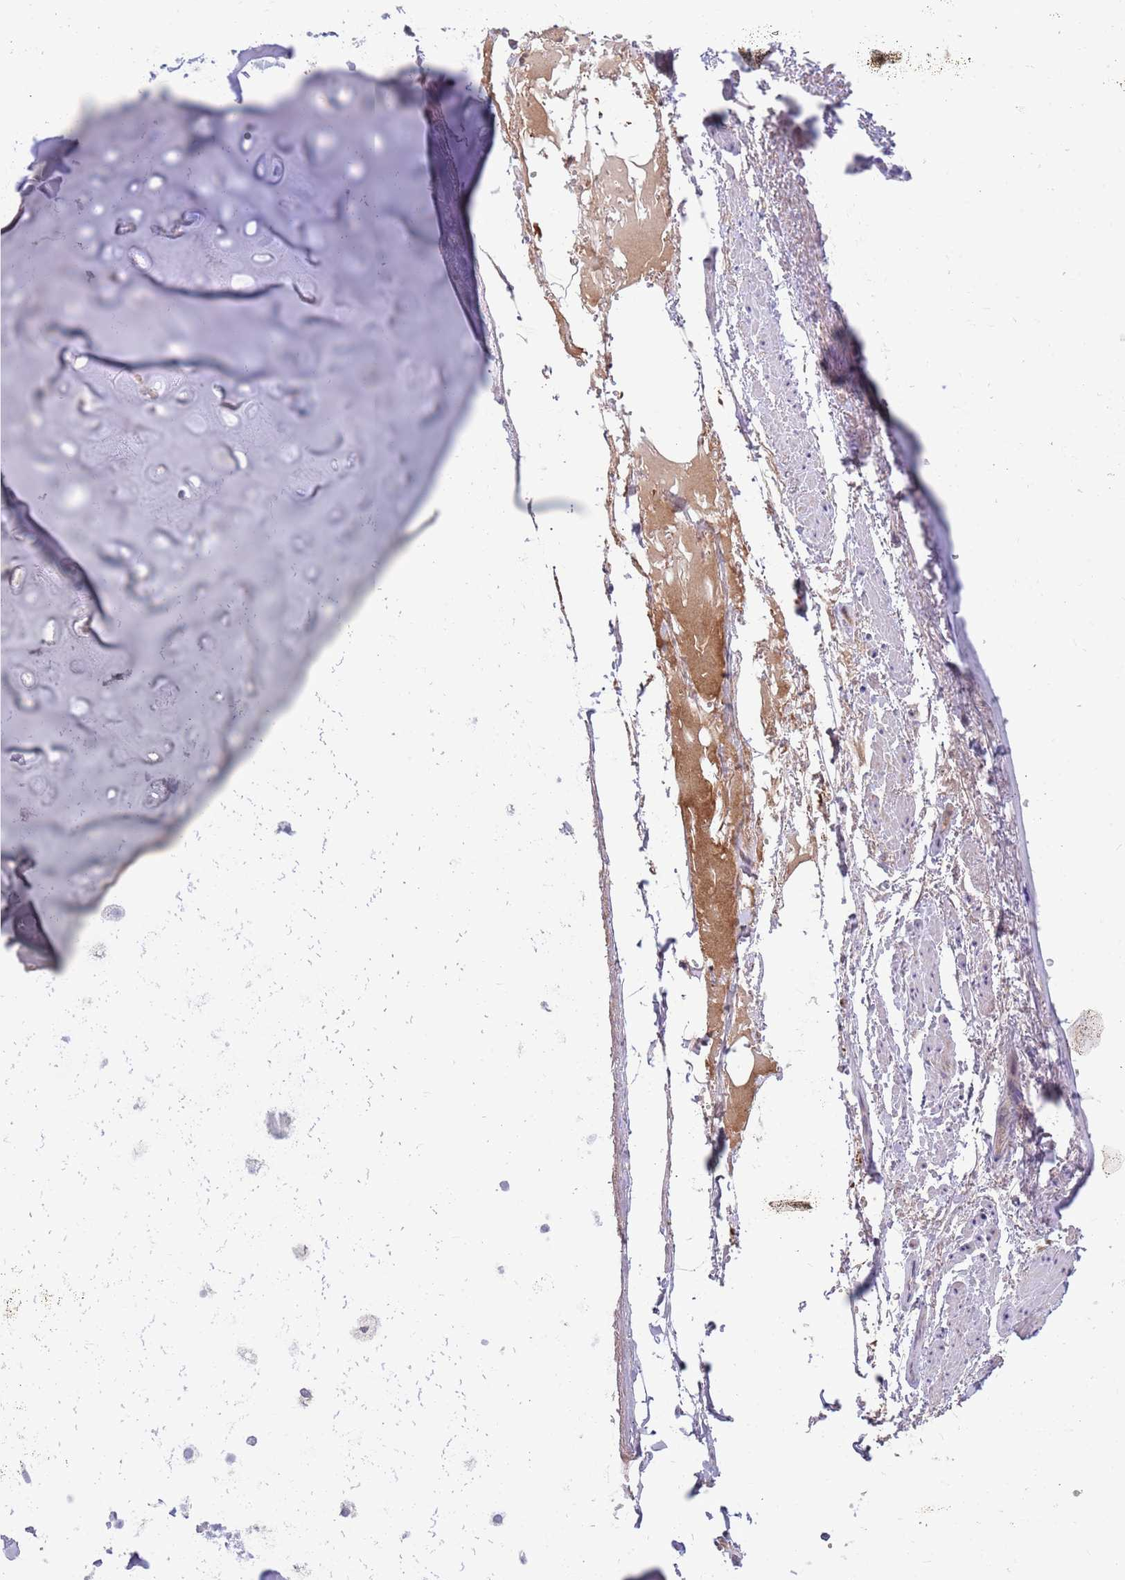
{"staining": {"intensity": "negative", "quantity": "none", "location": "none"}, "tissue": "adipose tissue", "cell_type": "Adipocytes", "image_type": "normal", "snomed": [{"axis": "morphology", "description": "Normal tissue, NOS"}, {"axis": "topography", "description": "Cartilage tissue"}], "caption": "The photomicrograph demonstrates no significant positivity in adipocytes of adipose tissue.", "gene": "ZNF14", "patient": {"sex": "male", "age": 66}}